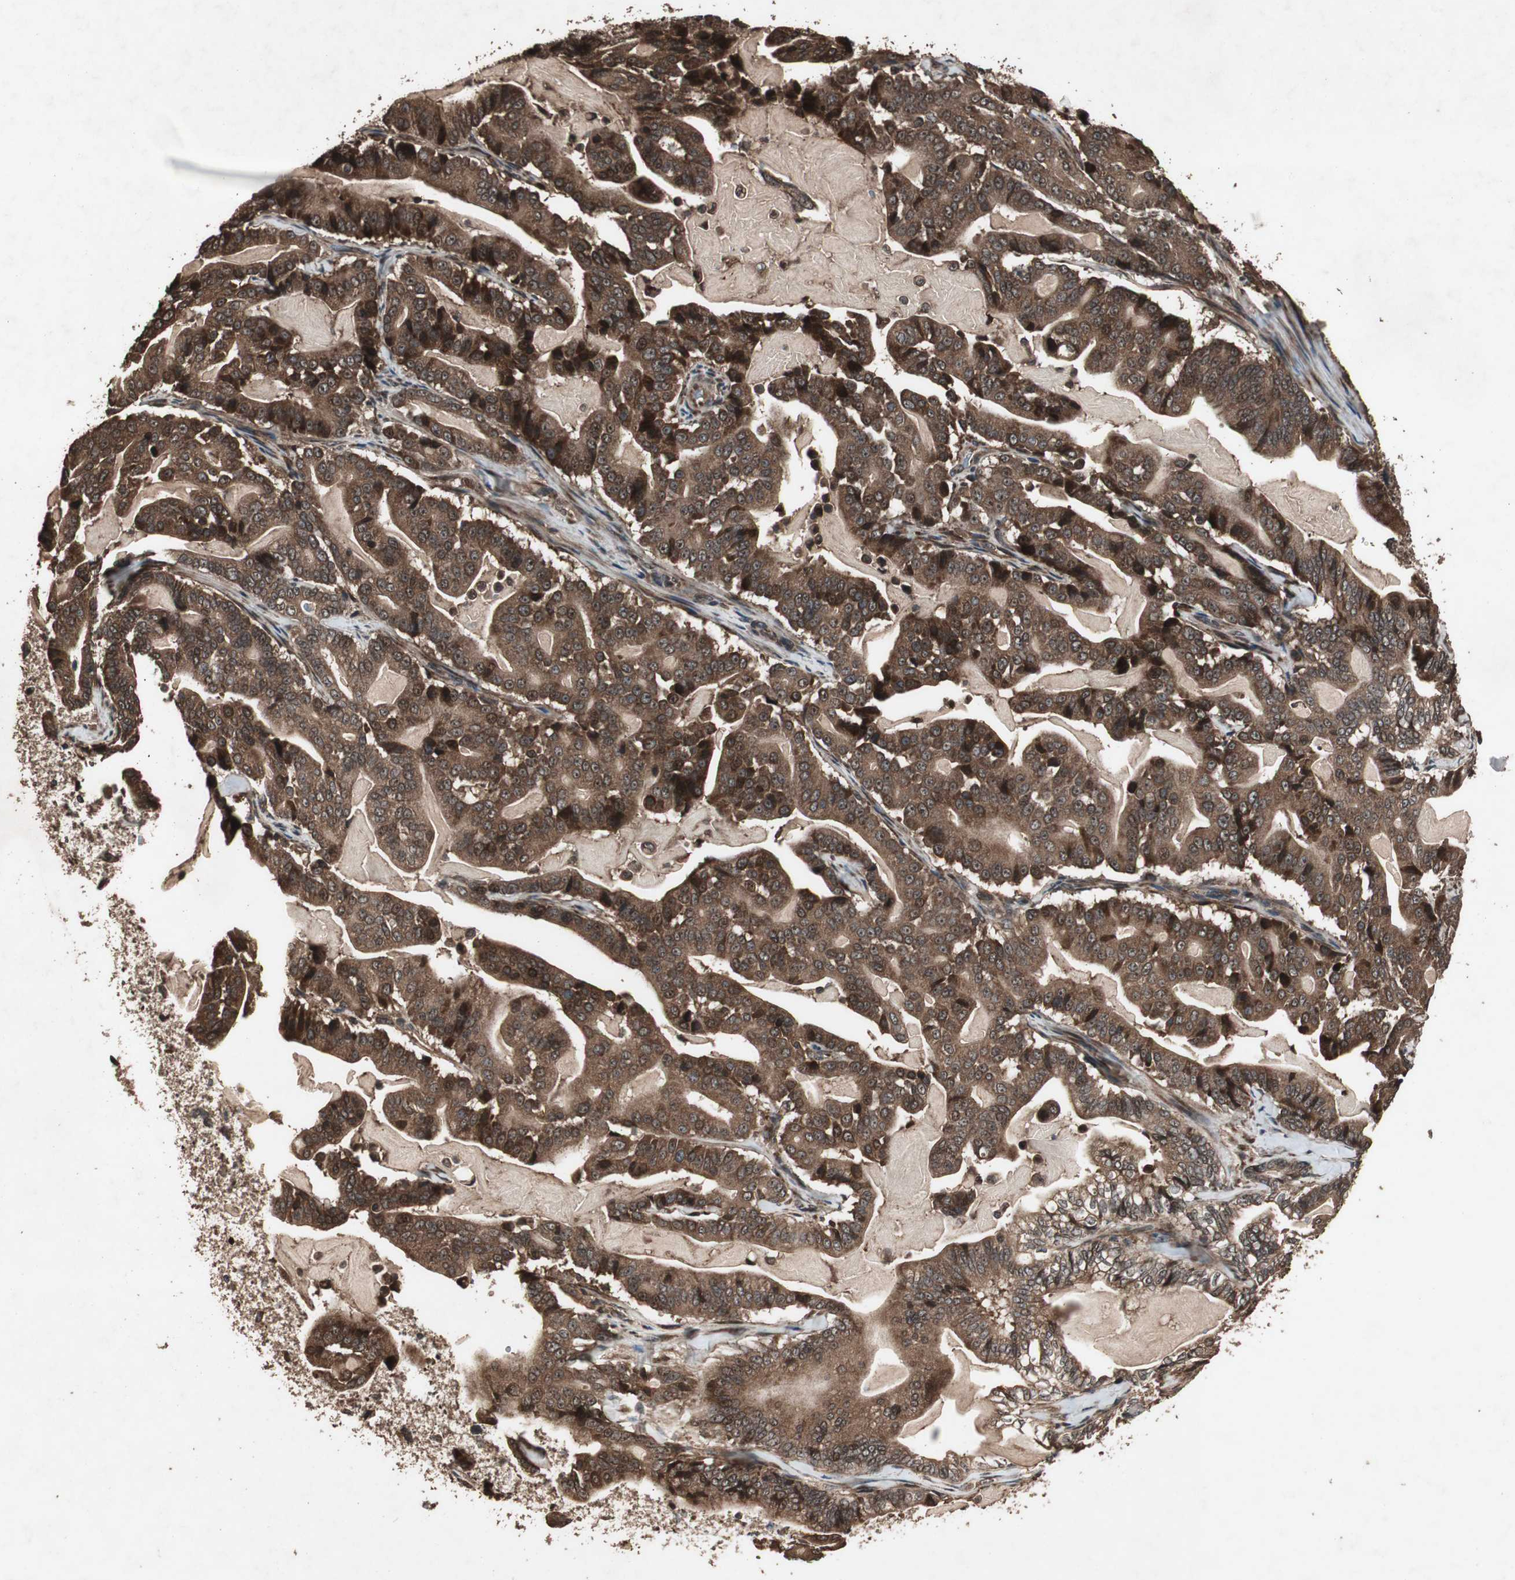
{"staining": {"intensity": "strong", "quantity": ">75%", "location": "cytoplasmic/membranous"}, "tissue": "pancreatic cancer", "cell_type": "Tumor cells", "image_type": "cancer", "snomed": [{"axis": "morphology", "description": "Adenocarcinoma, NOS"}, {"axis": "topography", "description": "Pancreas"}], "caption": "An immunohistochemistry (IHC) micrograph of neoplastic tissue is shown. Protein staining in brown labels strong cytoplasmic/membranous positivity in pancreatic adenocarcinoma within tumor cells.", "gene": "LAMTOR5", "patient": {"sex": "male", "age": 63}}